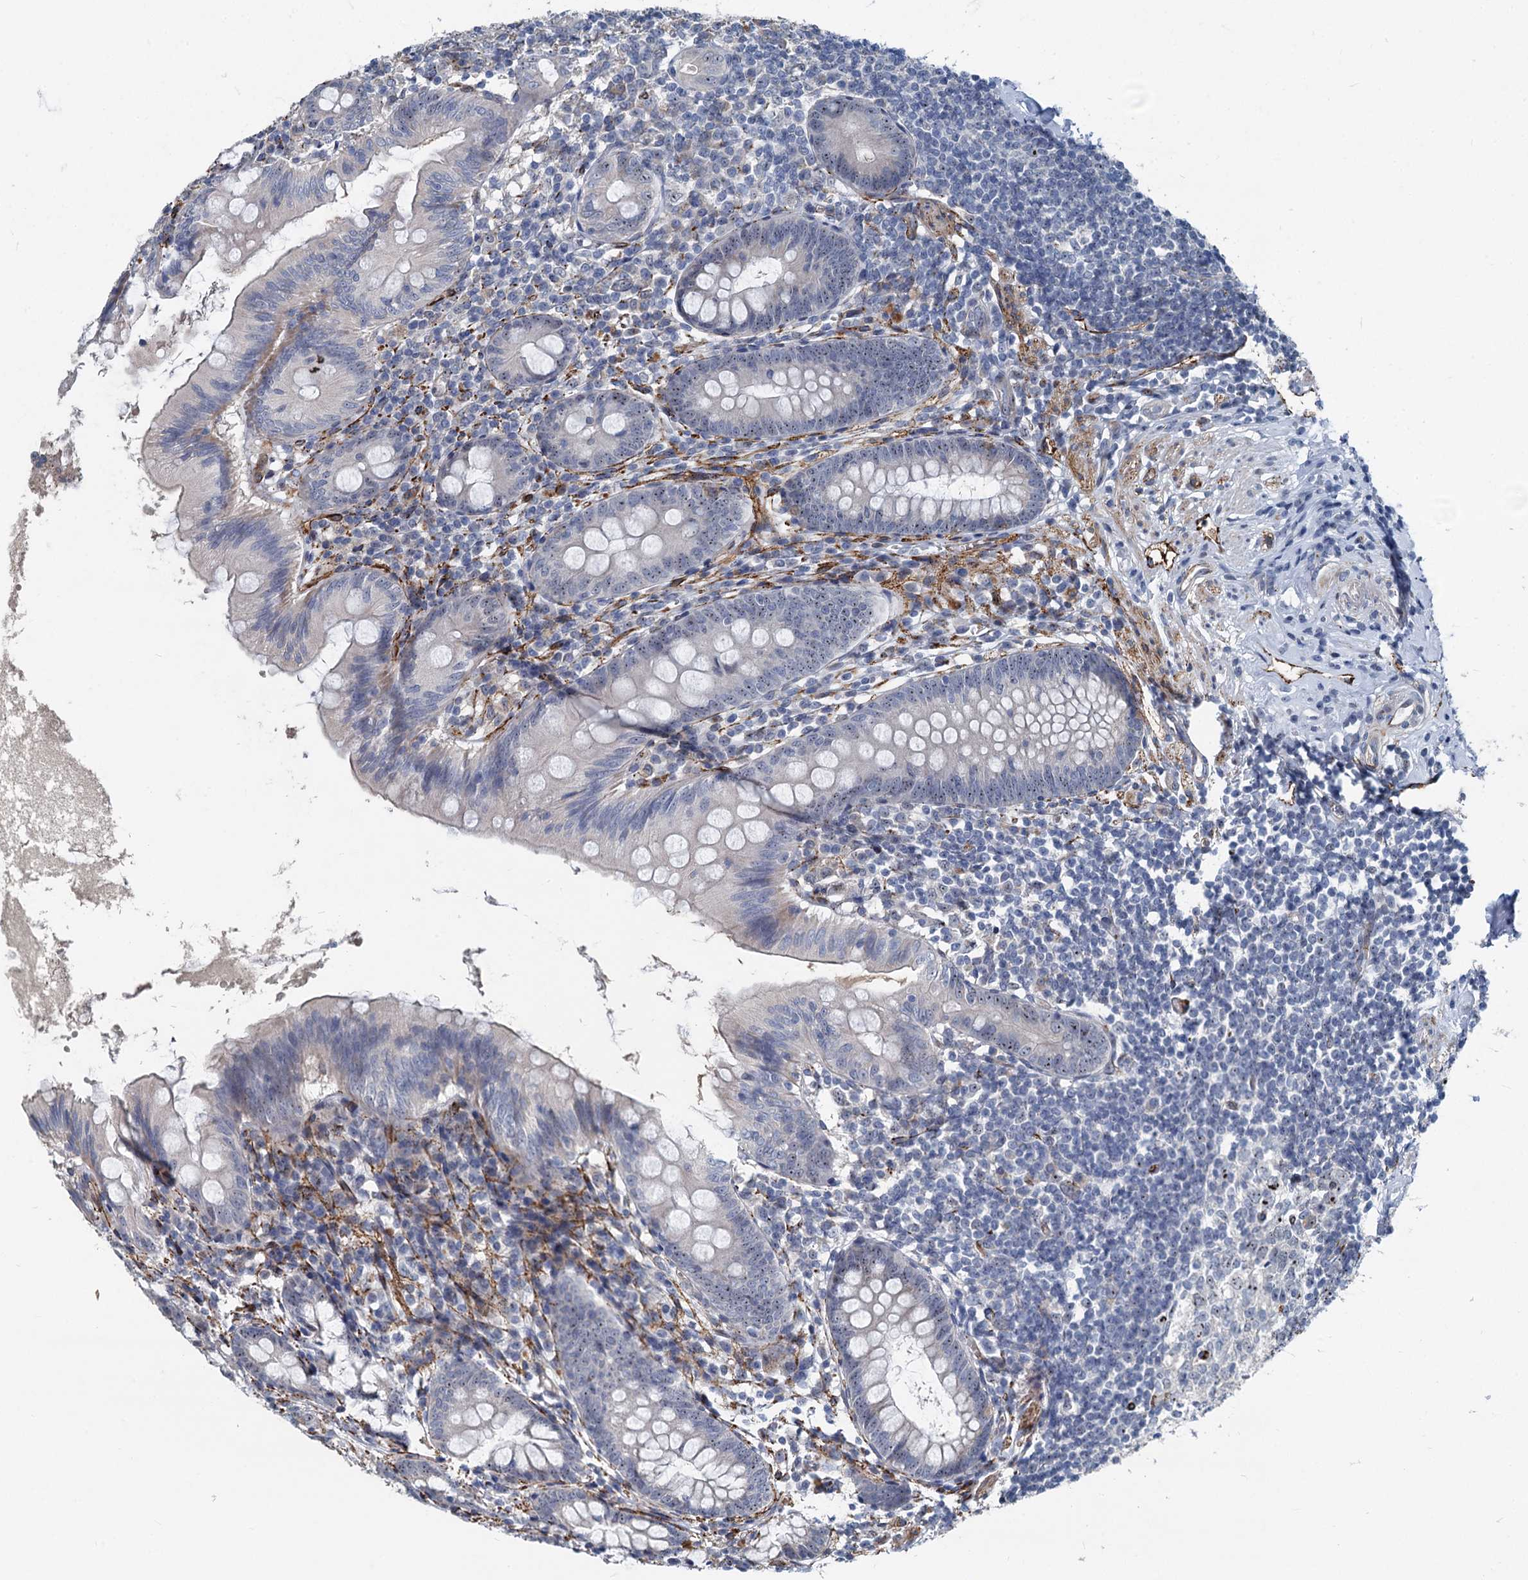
{"staining": {"intensity": "negative", "quantity": "none", "location": "none"}, "tissue": "appendix", "cell_type": "Glandular cells", "image_type": "normal", "snomed": [{"axis": "morphology", "description": "Normal tissue, NOS"}, {"axis": "topography", "description": "Appendix"}], "caption": "DAB immunohistochemical staining of unremarkable human appendix exhibits no significant positivity in glandular cells.", "gene": "ASXL3", "patient": {"sex": "female", "age": 51}}